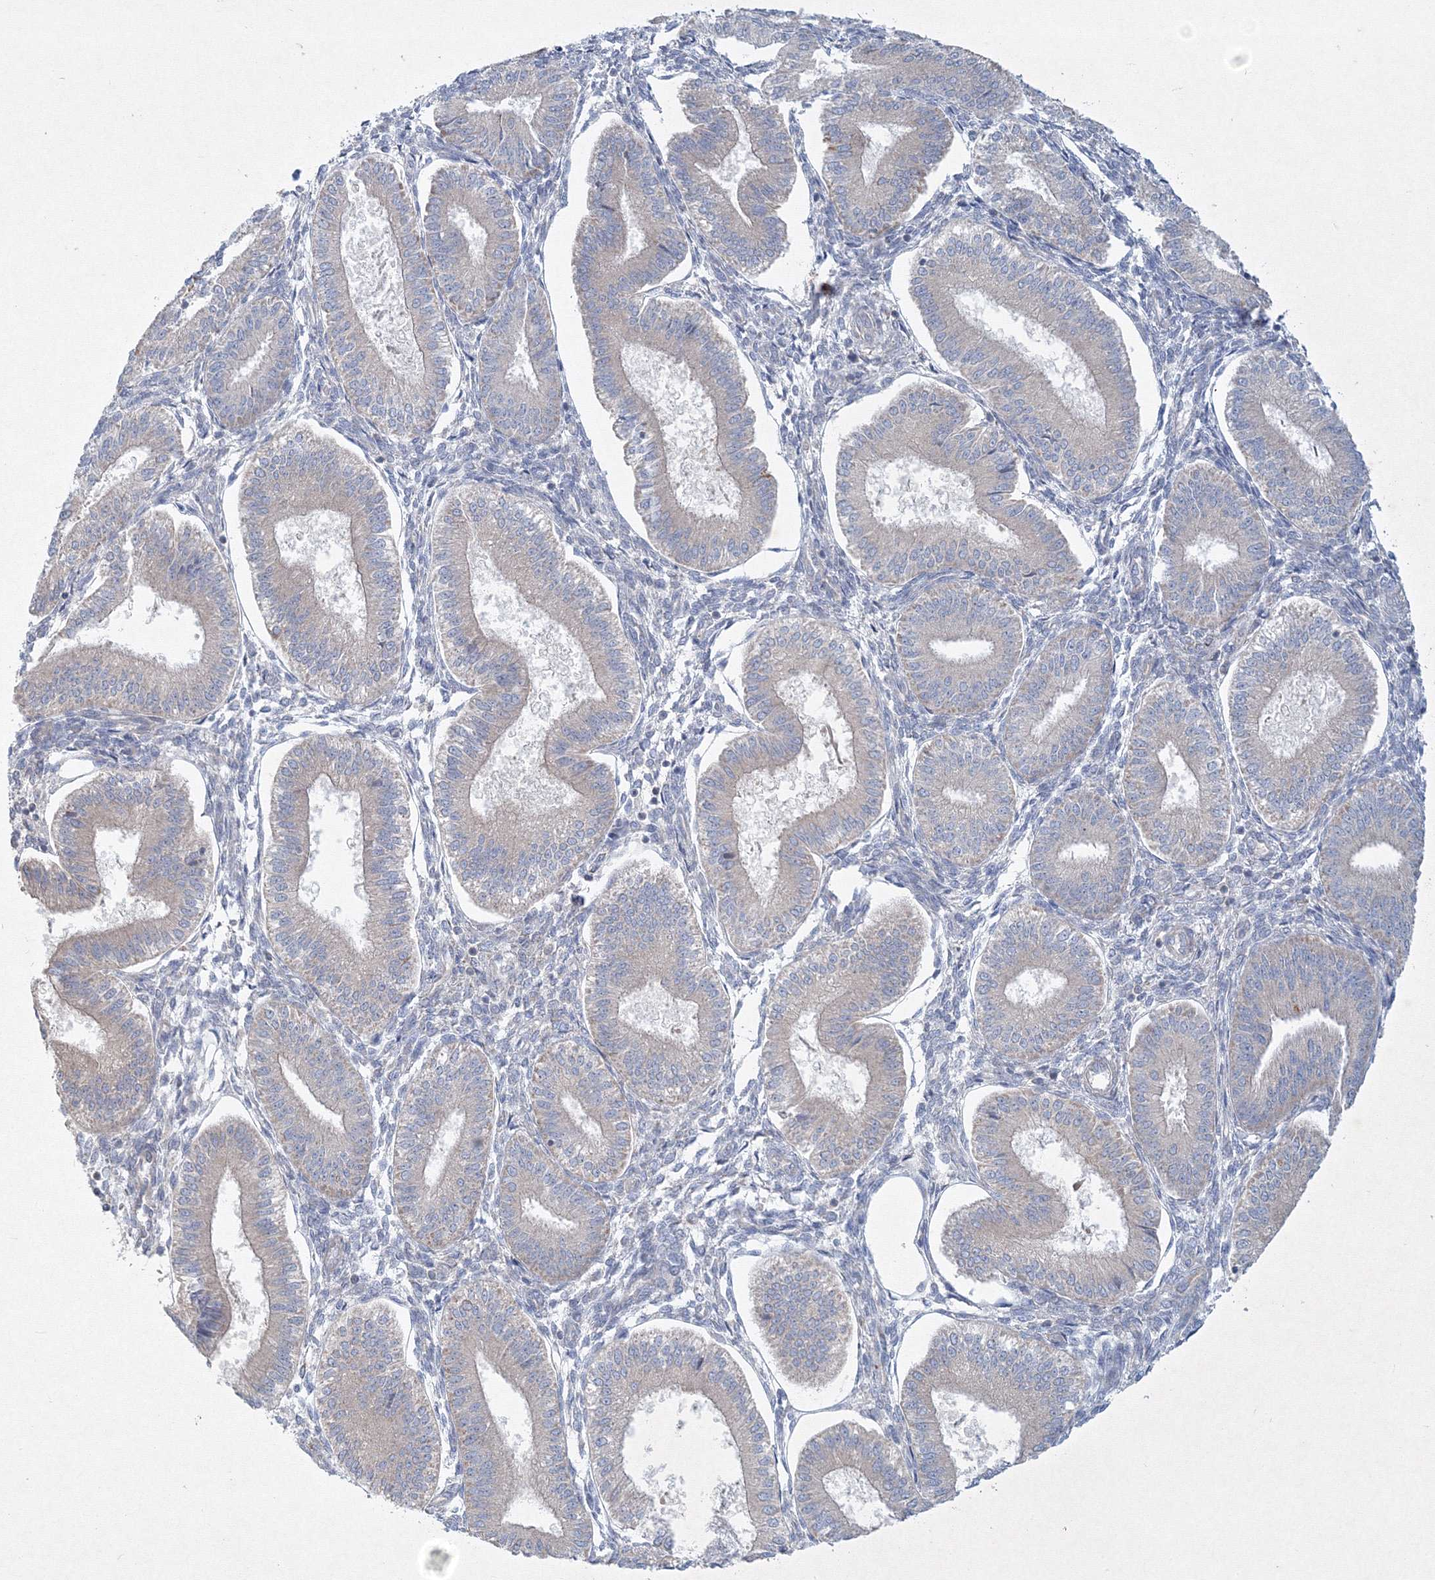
{"staining": {"intensity": "weak", "quantity": "<25%", "location": "cytoplasmic/membranous"}, "tissue": "endometrium", "cell_type": "Cells in endometrial stroma", "image_type": "normal", "snomed": [{"axis": "morphology", "description": "Normal tissue, NOS"}, {"axis": "topography", "description": "Endometrium"}], "caption": "Immunohistochemistry of benign endometrium shows no expression in cells in endometrial stroma. Nuclei are stained in blue.", "gene": "WDR49", "patient": {"sex": "female", "age": 39}}